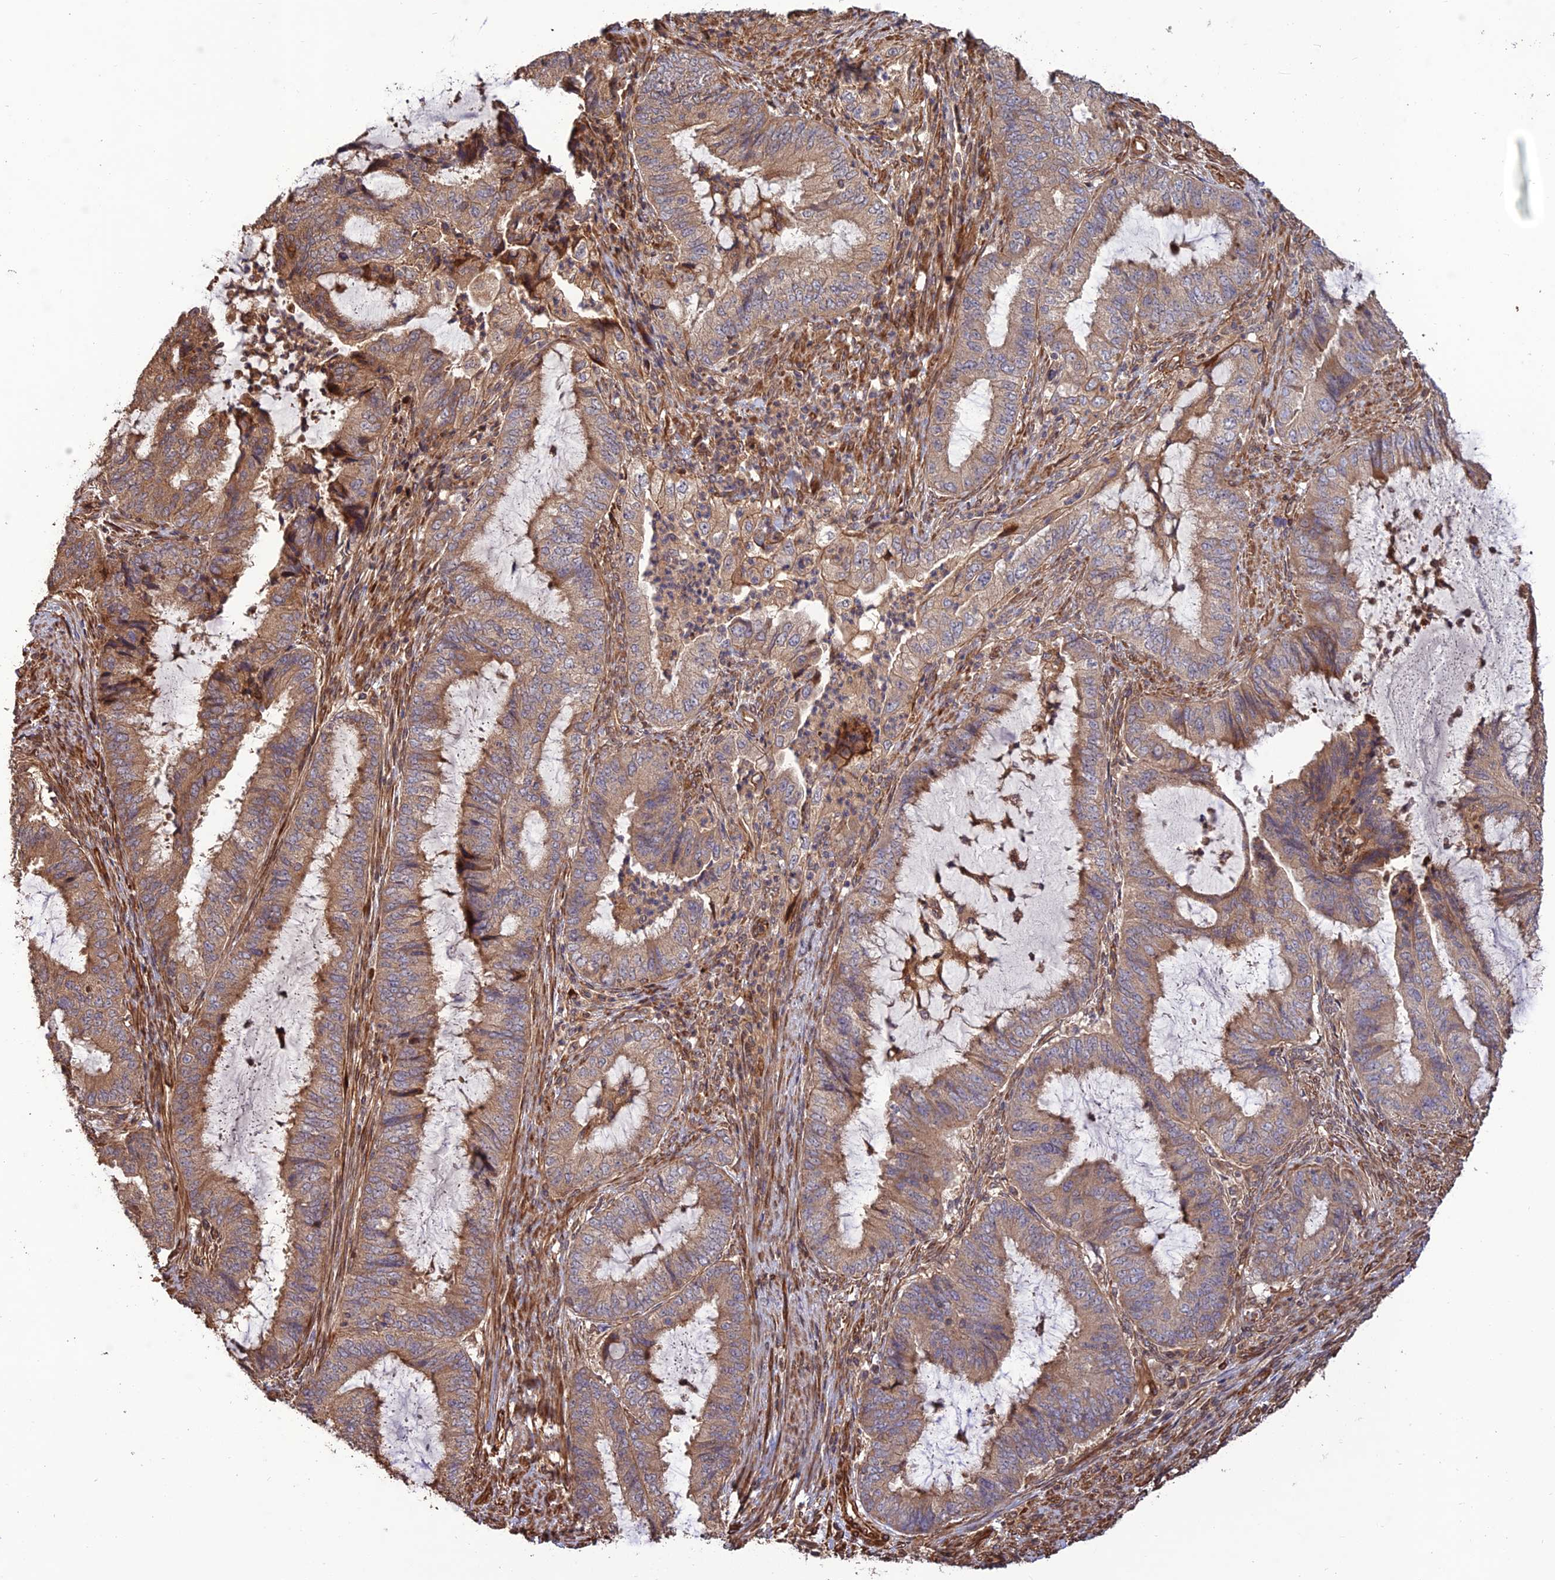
{"staining": {"intensity": "moderate", "quantity": ">75%", "location": "cytoplasmic/membranous"}, "tissue": "endometrial cancer", "cell_type": "Tumor cells", "image_type": "cancer", "snomed": [{"axis": "morphology", "description": "Adenocarcinoma, NOS"}, {"axis": "topography", "description": "Endometrium"}], "caption": "Immunohistochemistry micrograph of neoplastic tissue: human endometrial cancer (adenocarcinoma) stained using immunohistochemistry exhibits medium levels of moderate protein expression localized specifically in the cytoplasmic/membranous of tumor cells, appearing as a cytoplasmic/membranous brown color.", "gene": "CREBL2", "patient": {"sex": "female", "age": 51}}